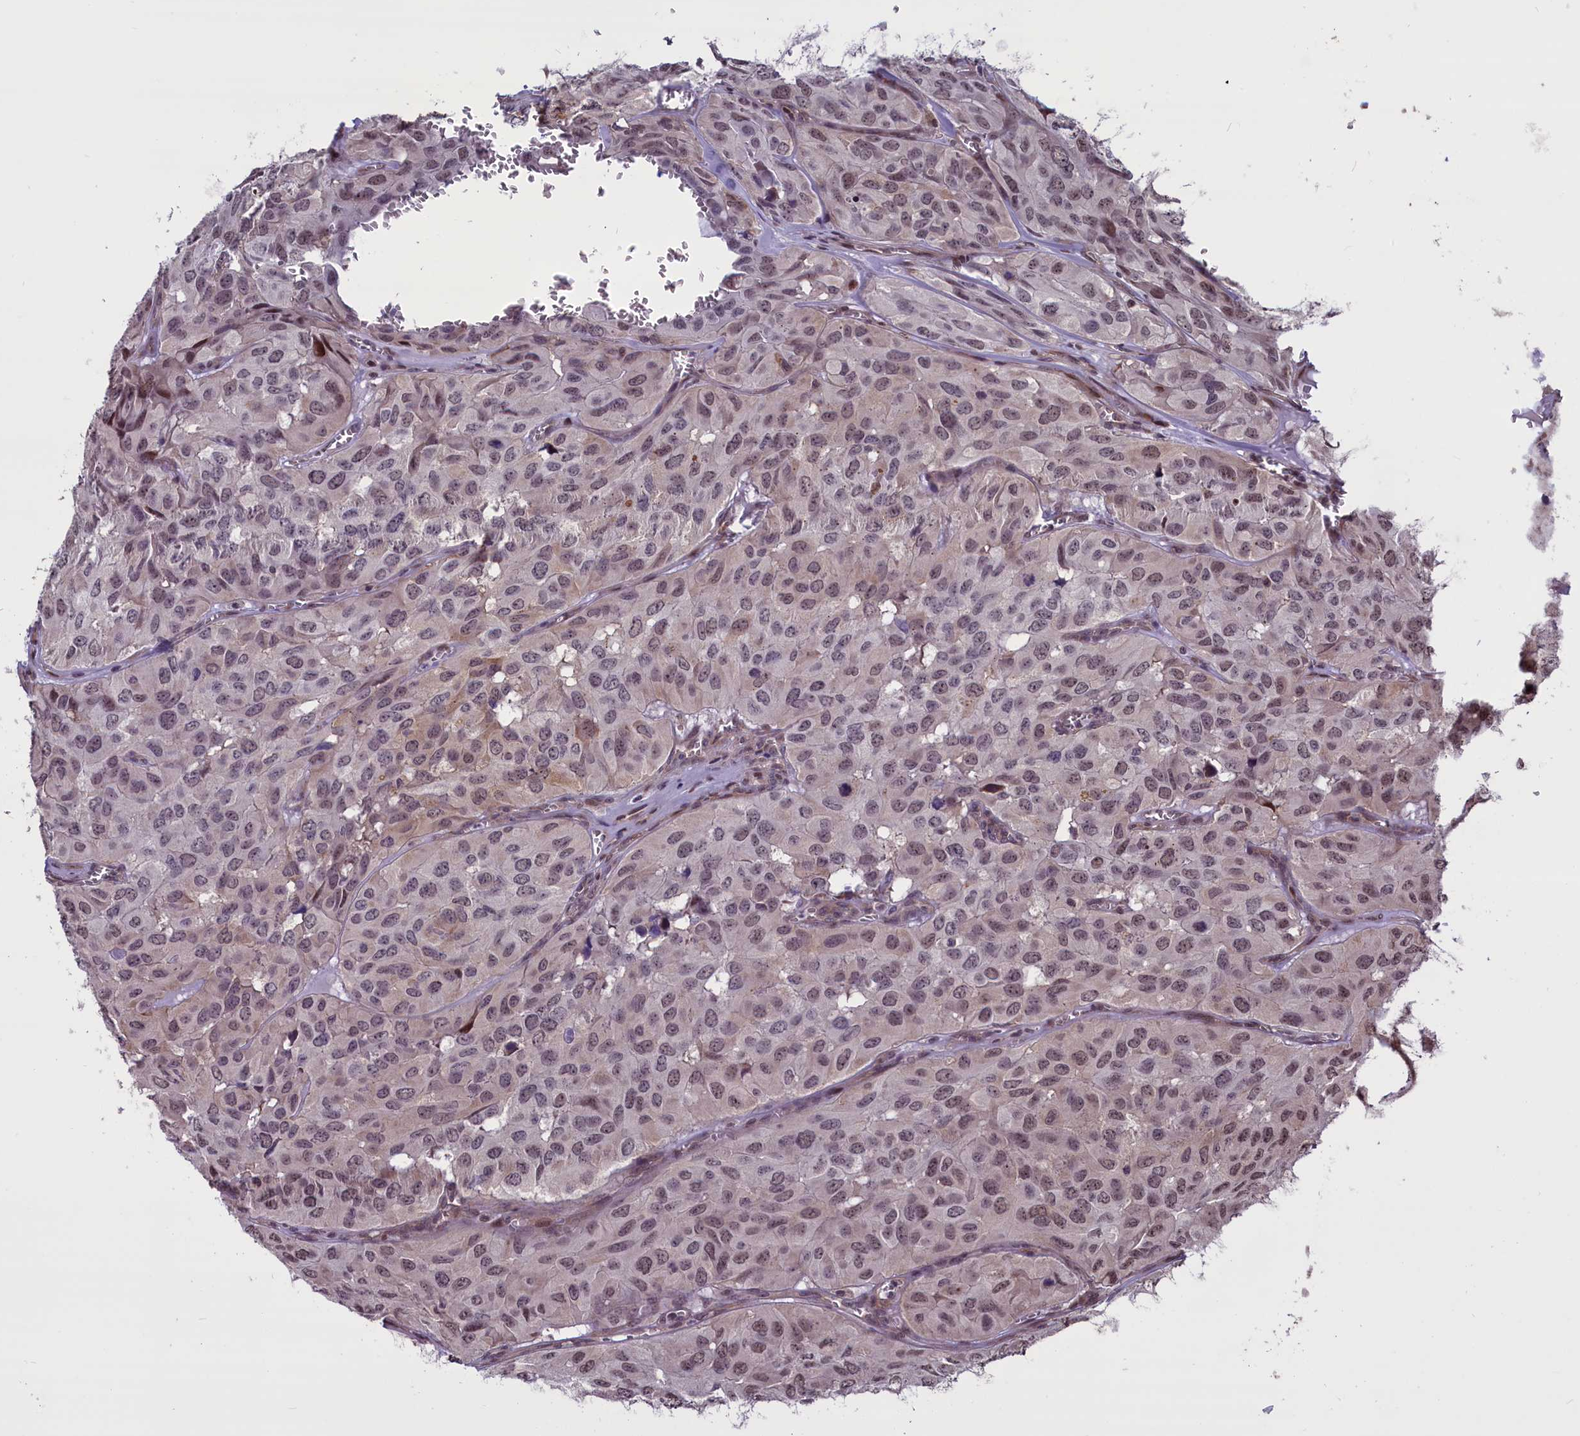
{"staining": {"intensity": "moderate", "quantity": ">75%", "location": "nuclear"}, "tissue": "head and neck cancer", "cell_type": "Tumor cells", "image_type": "cancer", "snomed": [{"axis": "morphology", "description": "Adenocarcinoma, NOS"}, {"axis": "topography", "description": "Salivary gland, NOS"}, {"axis": "topography", "description": "Head-Neck"}], "caption": "IHC micrograph of neoplastic tissue: human head and neck cancer (adenocarcinoma) stained using immunohistochemistry displays medium levels of moderate protein expression localized specifically in the nuclear of tumor cells, appearing as a nuclear brown color.", "gene": "SHFL", "patient": {"sex": "female", "age": 76}}